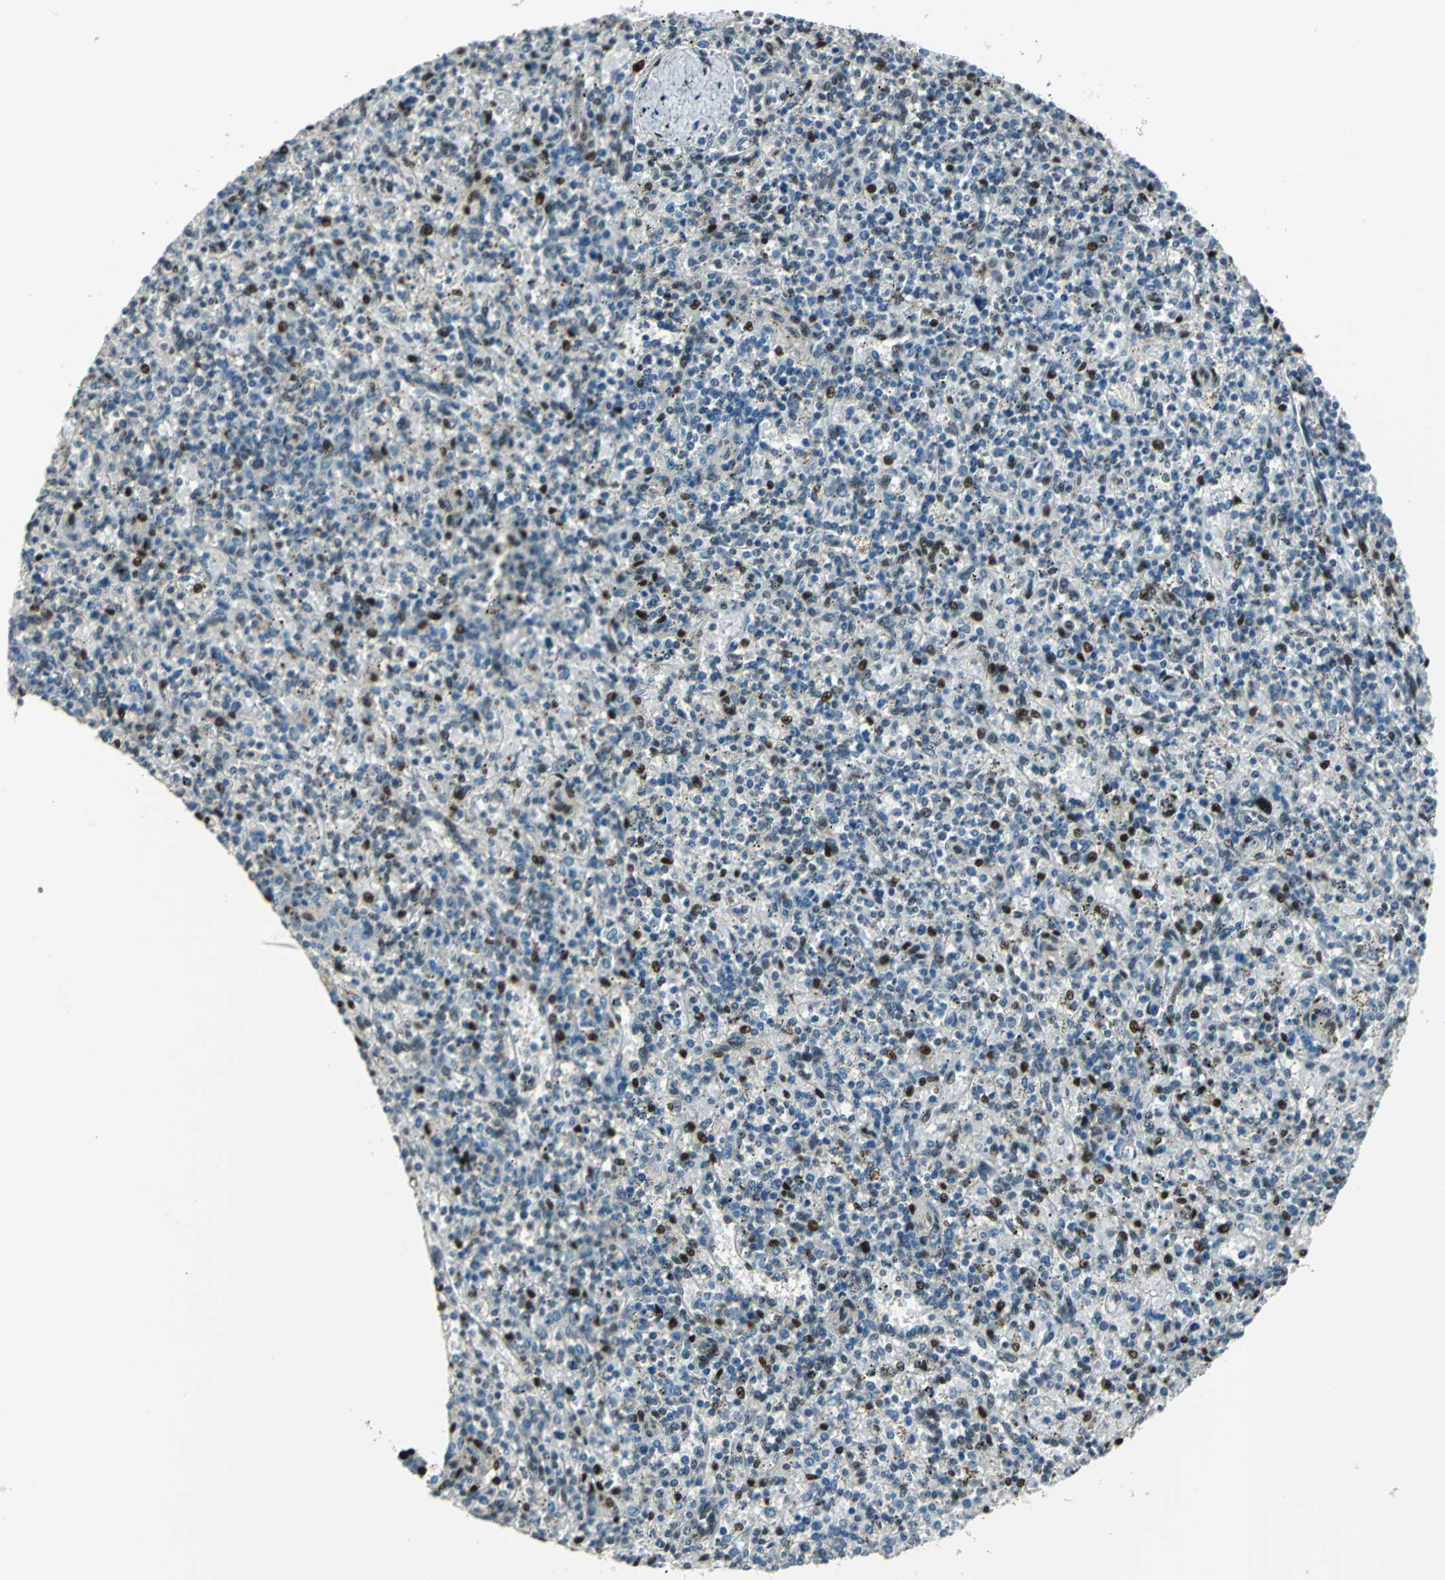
{"staining": {"intensity": "strong", "quantity": "<25%", "location": "nuclear"}, "tissue": "spleen", "cell_type": "Cells in red pulp", "image_type": "normal", "snomed": [{"axis": "morphology", "description": "Normal tissue, NOS"}, {"axis": "topography", "description": "Spleen"}], "caption": "Immunohistochemistry (IHC) (DAB) staining of benign human spleen demonstrates strong nuclear protein positivity in approximately <25% of cells in red pulp.", "gene": "NFIA", "patient": {"sex": "male", "age": 72}}